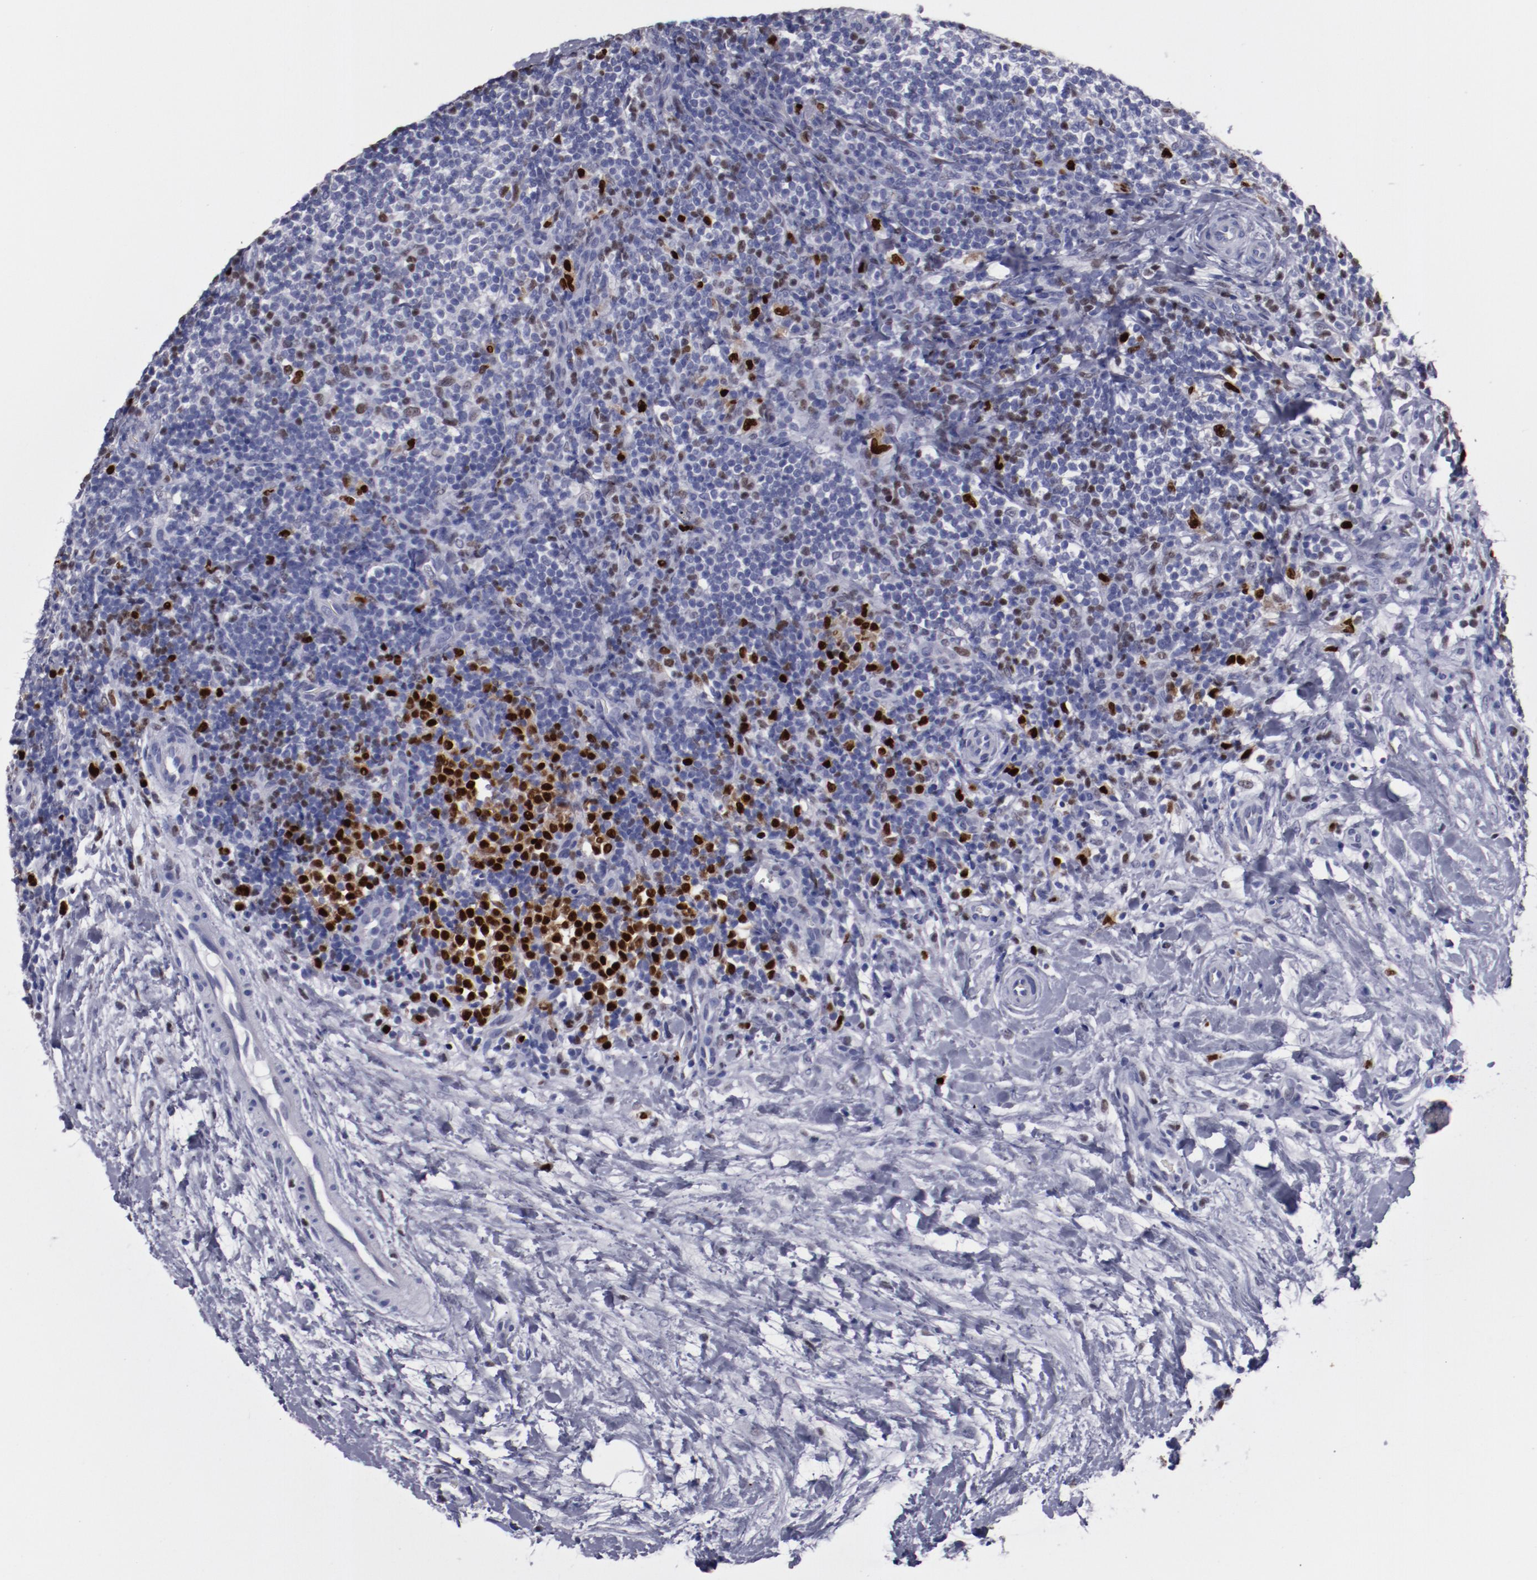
{"staining": {"intensity": "moderate", "quantity": "<25%", "location": "nuclear"}, "tissue": "lymphoma", "cell_type": "Tumor cells", "image_type": "cancer", "snomed": [{"axis": "morphology", "description": "Malignant lymphoma, non-Hodgkin's type, Low grade"}, {"axis": "topography", "description": "Lymph node"}], "caption": "Tumor cells demonstrate moderate nuclear staining in approximately <25% of cells in lymphoma. The staining was performed using DAB (3,3'-diaminobenzidine) to visualize the protein expression in brown, while the nuclei were stained in blue with hematoxylin (Magnification: 20x).", "gene": "IRF8", "patient": {"sex": "female", "age": 76}}